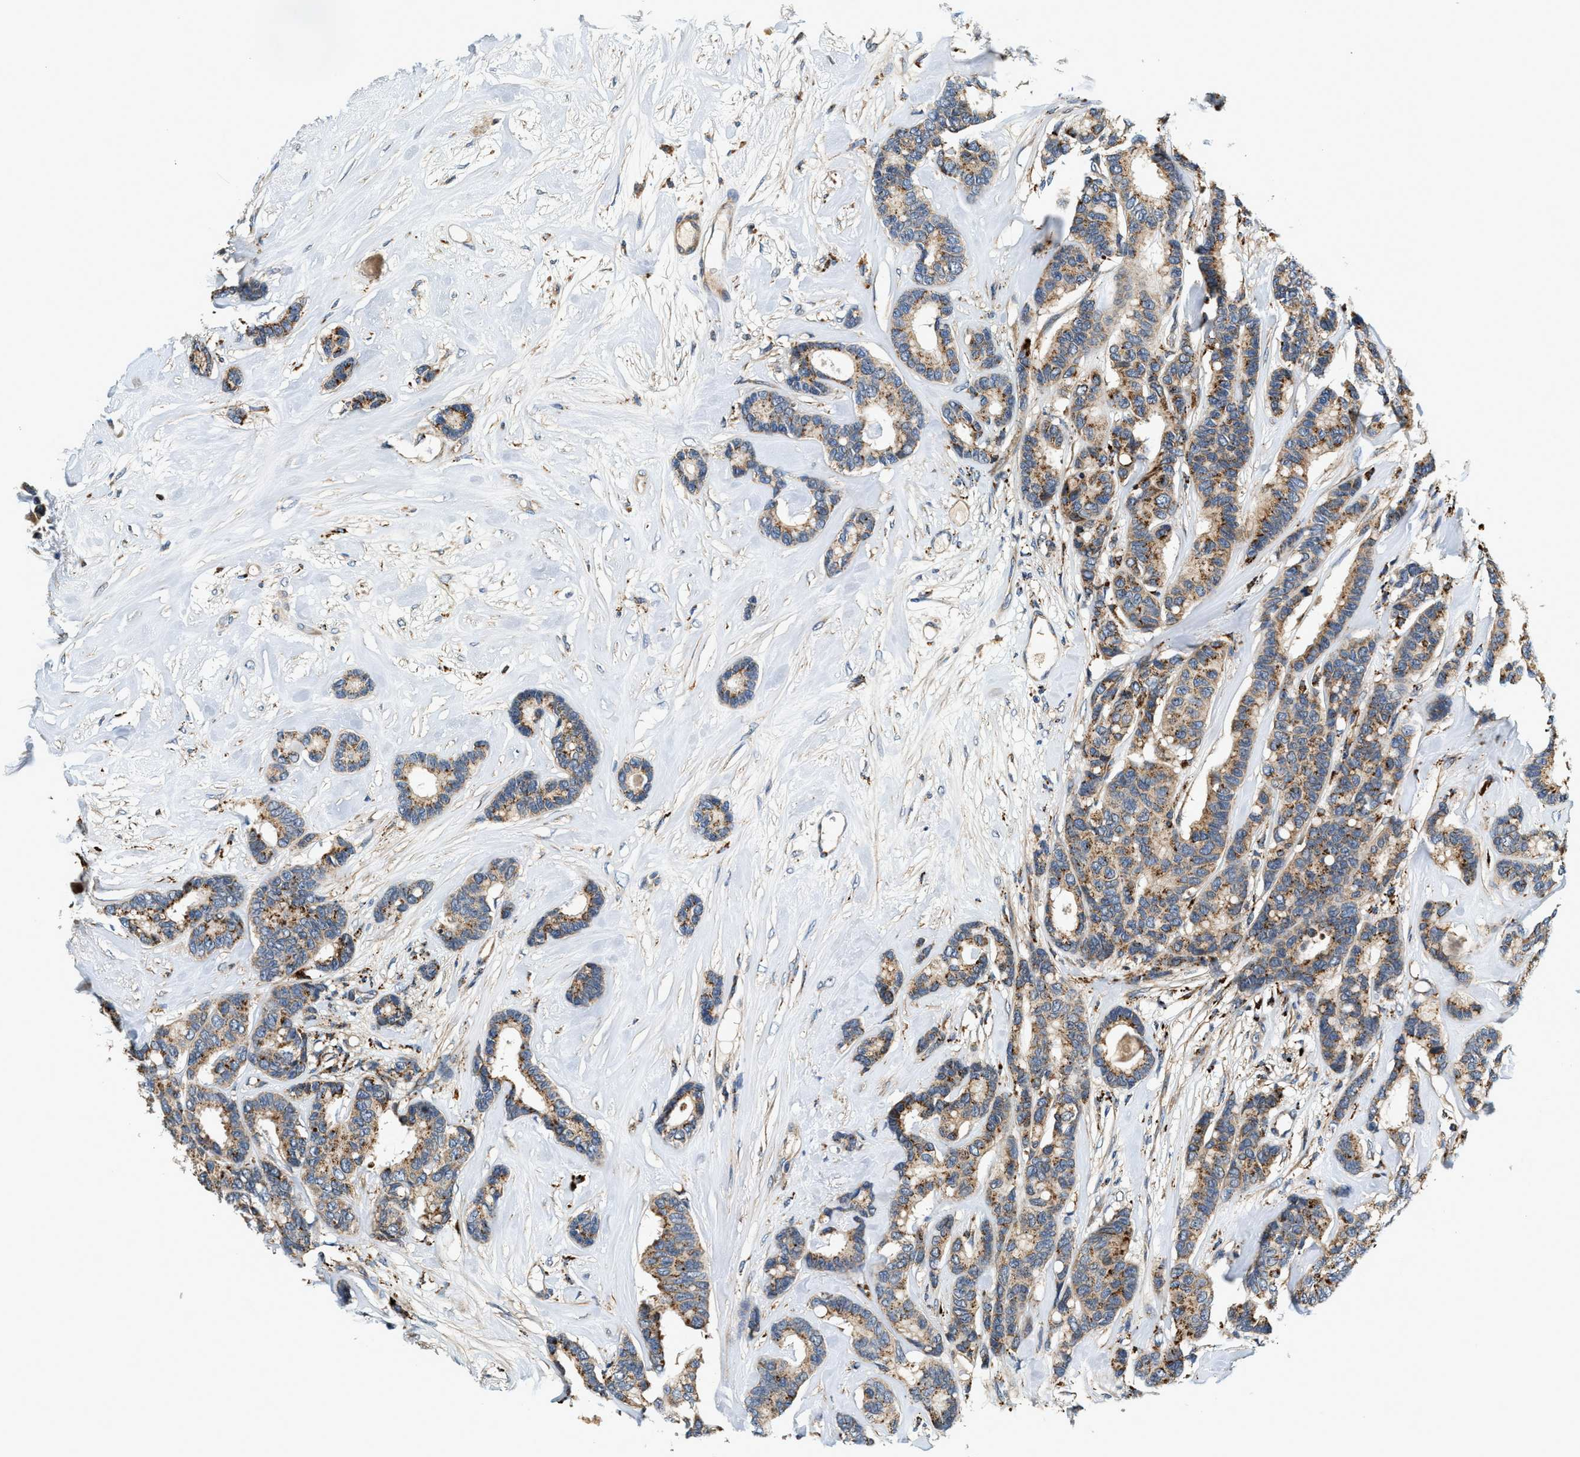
{"staining": {"intensity": "moderate", "quantity": ">75%", "location": "cytoplasmic/membranous"}, "tissue": "breast cancer", "cell_type": "Tumor cells", "image_type": "cancer", "snomed": [{"axis": "morphology", "description": "Duct carcinoma"}, {"axis": "topography", "description": "Breast"}], "caption": "DAB immunohistochemical staining of human breast cancer (intraductal carcinoma) reveals moderate cytoplasmic/membranous protein staining in approximately >75% of tumor cells.", "gene": "DUSP10", "patient": {"sex": "female", "age": 87}}